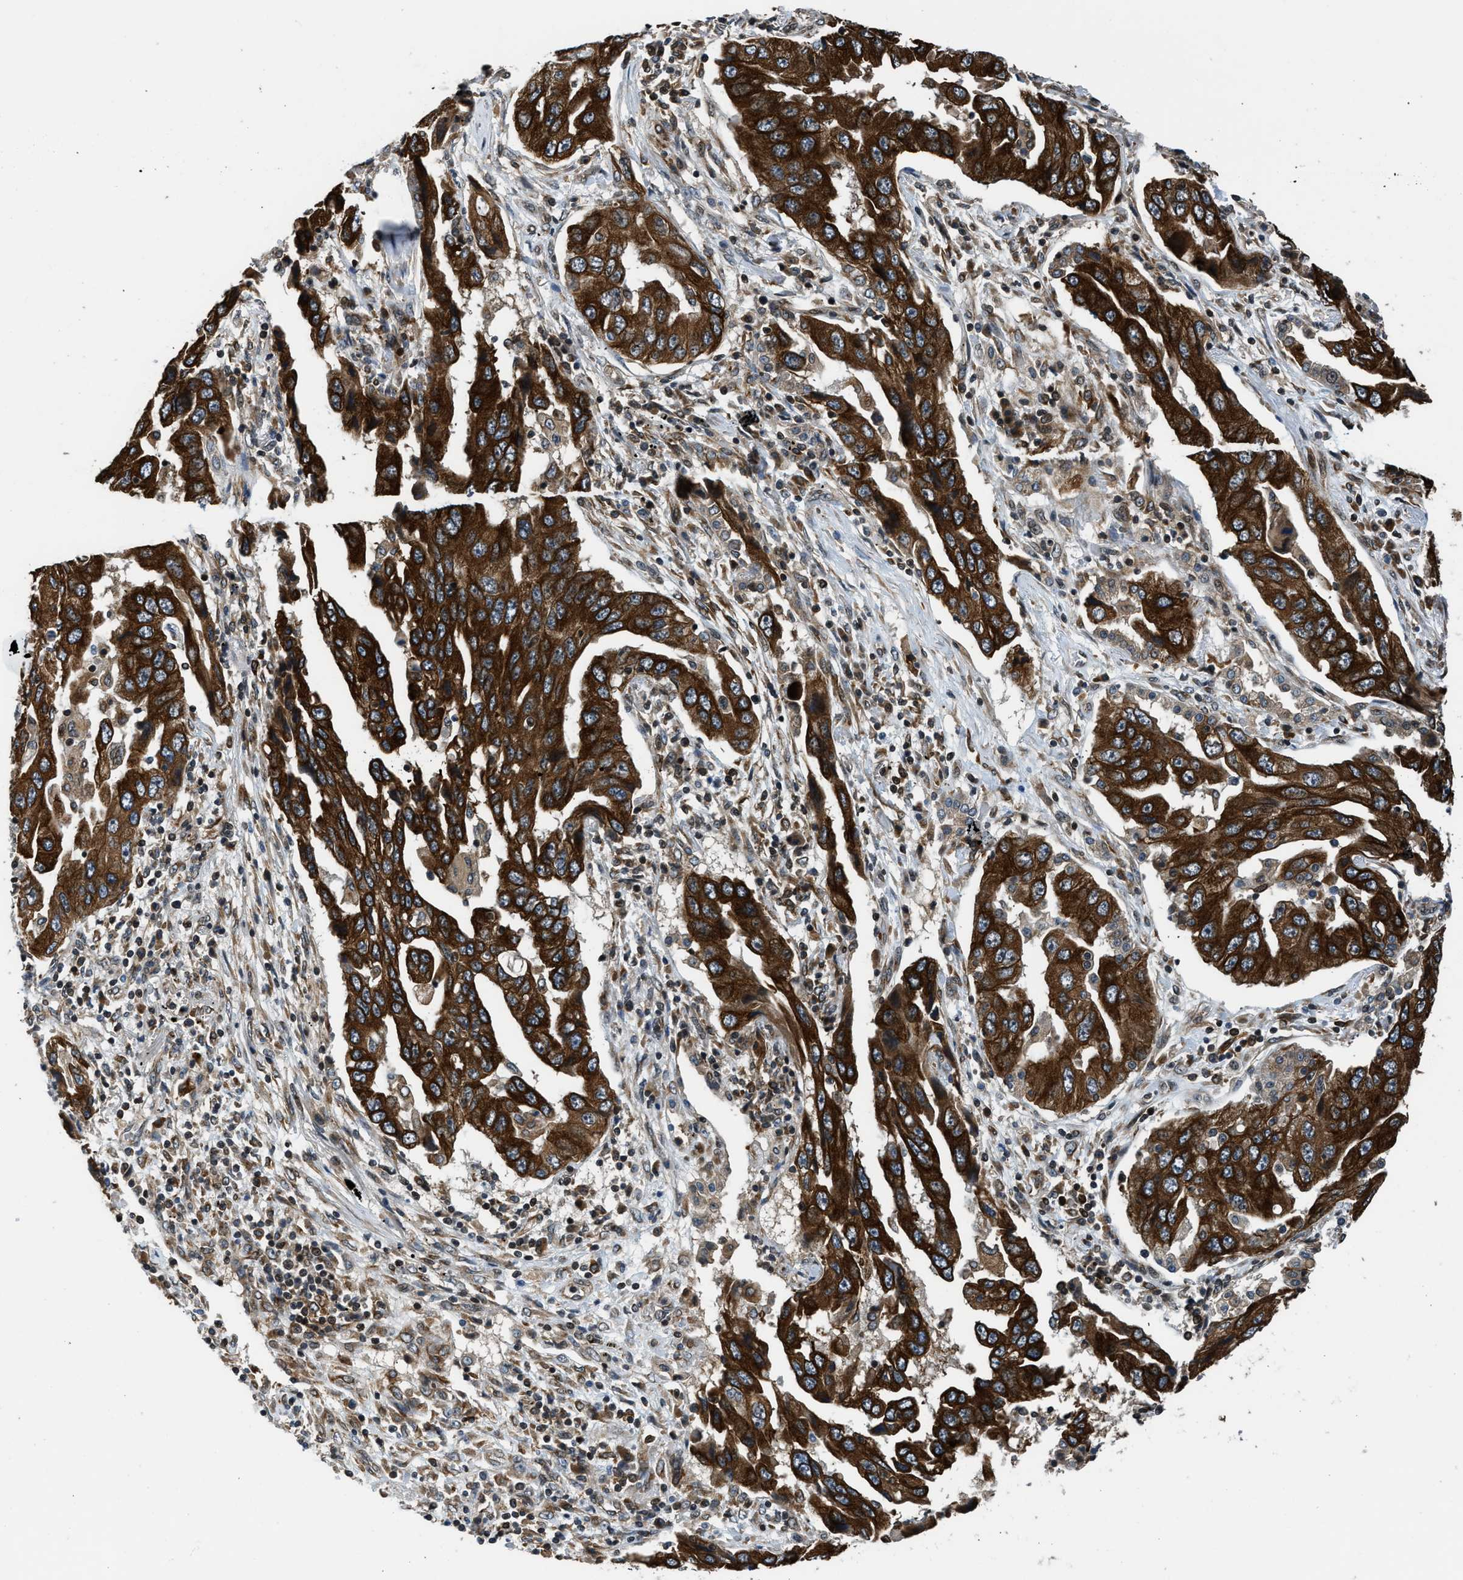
{"staining": {"intensity": "strong", "quantity": ">75%", "location": "cytoplasmic/membranous"}, "tissue": "lung cancer", "cell_type": "Tumor cells", "image_type": "cancer", "snomed": [{"axis": "morphology", "description": "Adenocarcinoma, NOS"}, {"axis": "topography", "description": "Lung"}], "caption": "Adenocarcinoma (lung) stained for a protein demonstrates strong cytoplasmic/membranous positivity in tumor cells. Using DAB (brown) and hematoxylin (blue) stains, captured at high magnification using brightfield microscopy.", "gene": "RETREG3", "patient": {"sex": "female", "age": 65}}